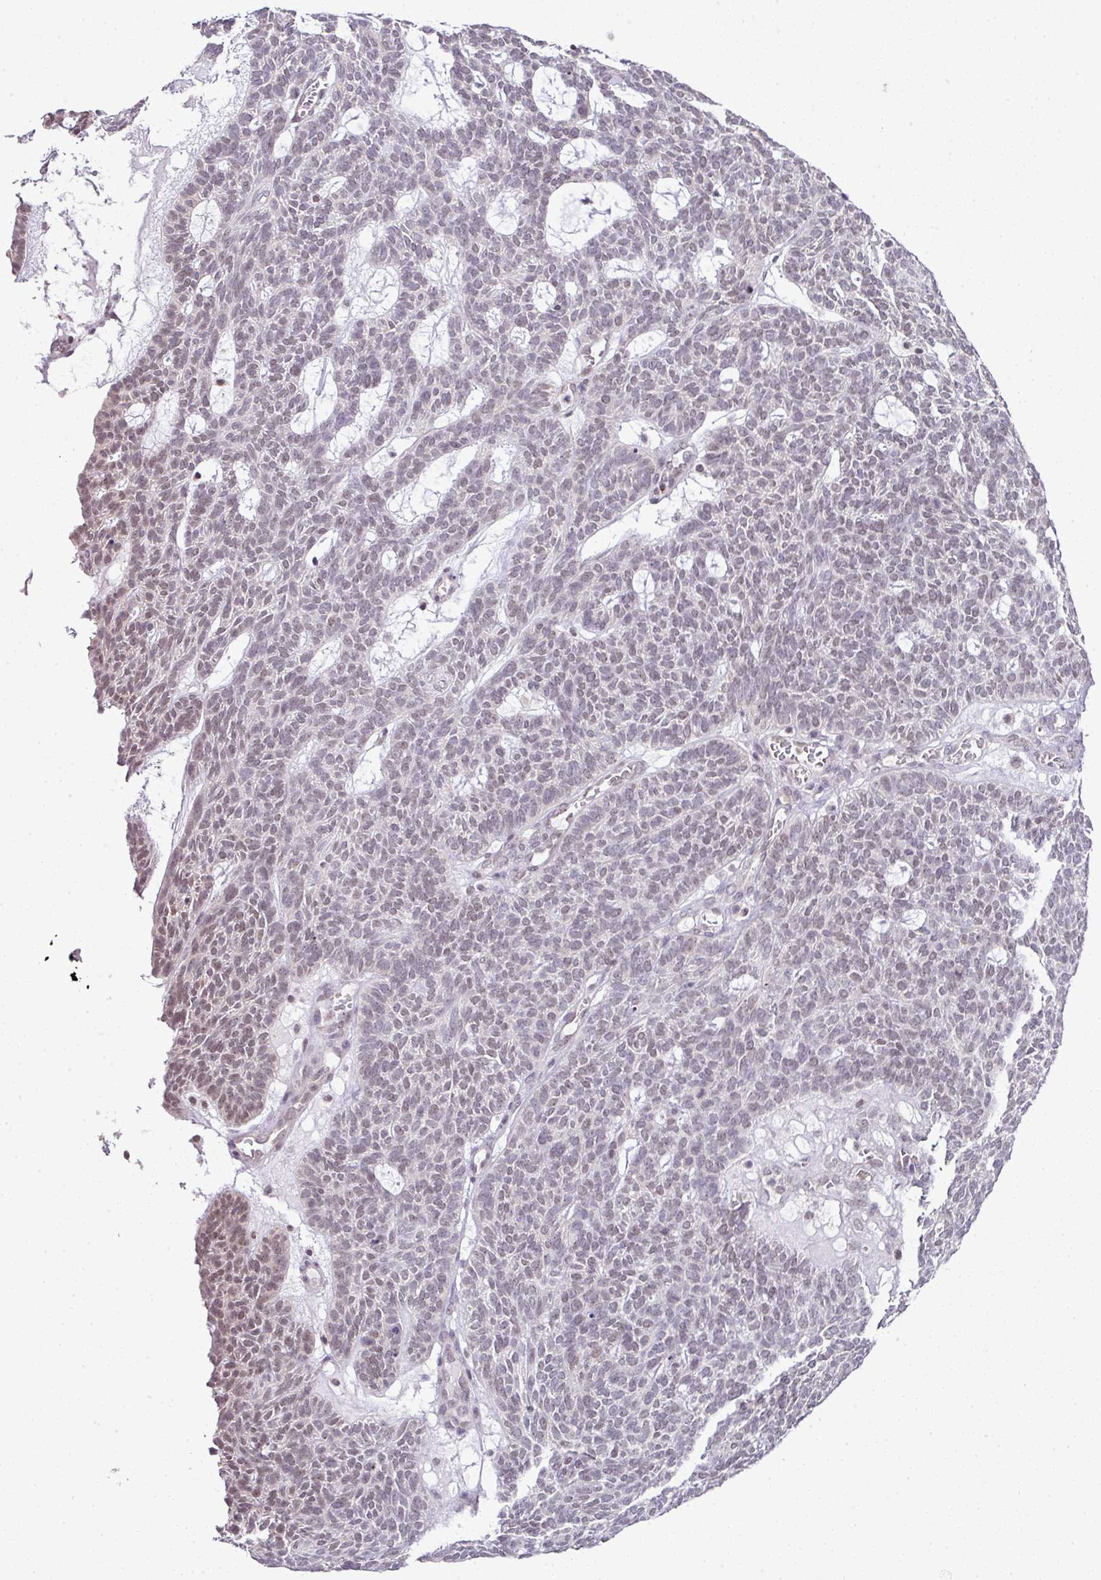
{"staining": {"intensity": "weak", "quantity": "<25%", "location": "nuclear"}, "tissue": "skin cancer", "cell_type": "Tumor cells", "image_type": "cancer", "snomed": [{"axis": "morphology", "description": "Squamous cell carcinoma, NOS"}, {"axis": "topography", "description": "Skin"}], "caption": "Skin cancer (squamous cell carcinoma) was stained to show a protein in brown. There is no significant staining in tumor cells.", "gene": "FAM32A", "patient": {"sex": "female", "age": 90}}